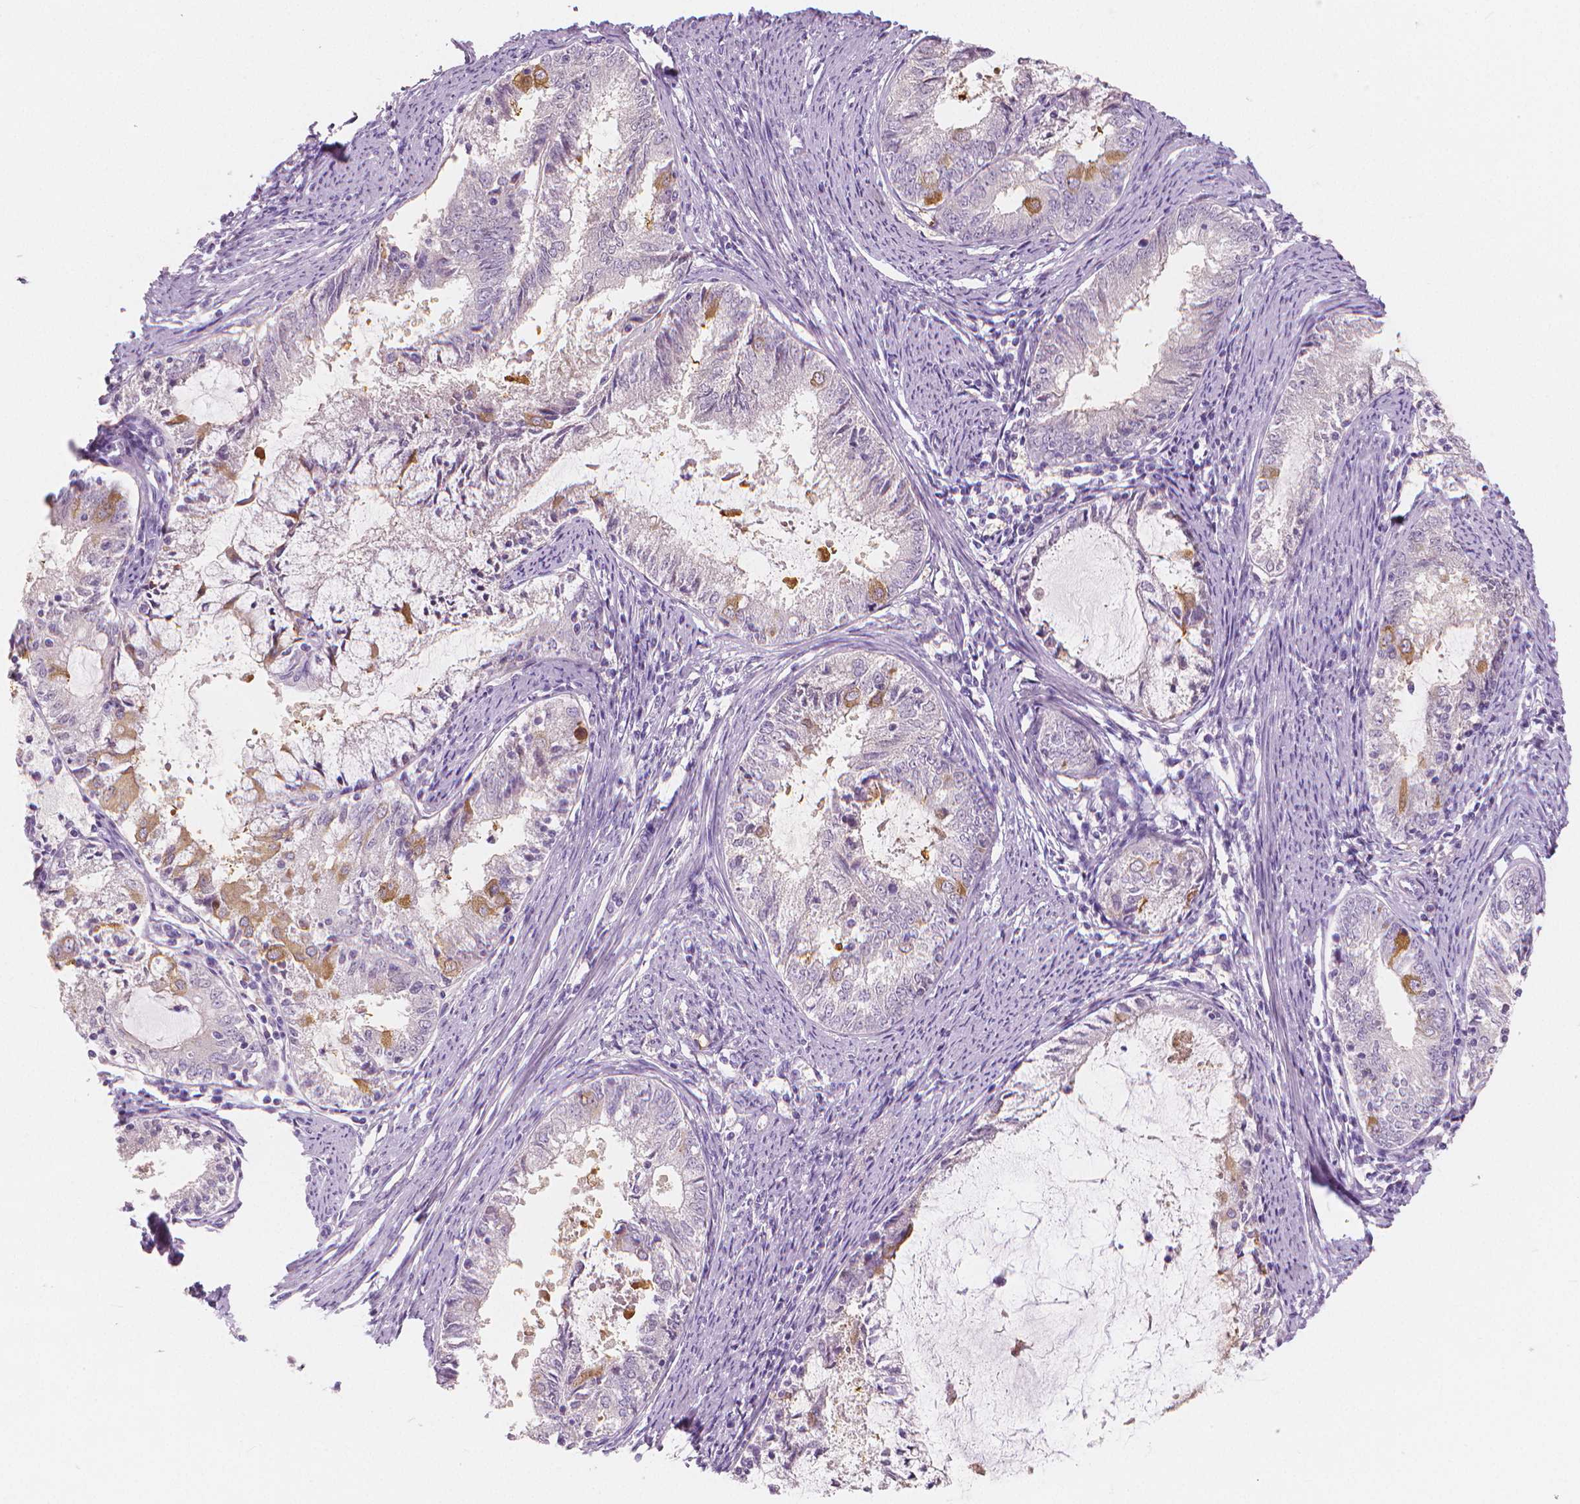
{"staining": {"intensity": "moderate", "quantity": "<25%", "location": "cytoplasmic/membranous"}, "tissue": "endometrial cancer", "cell_type": "Tumor cells", "image_type": "cancer", "snomed": [{"axis": "morphology", "description": "Adenocarcinoma, NOS"}, {"axis": "topography", "description": "Endometrium"}], "caption": "Endometrial cancer stained with DAB (3,3'-diaminobenzidine) immunohistochemistry exhibits low levels of moderate cytoplasmic/membranous positivity in about <25% of tumor cells.", "gene": "APOA4", "patient": {"sex": "female", "age": 57}}